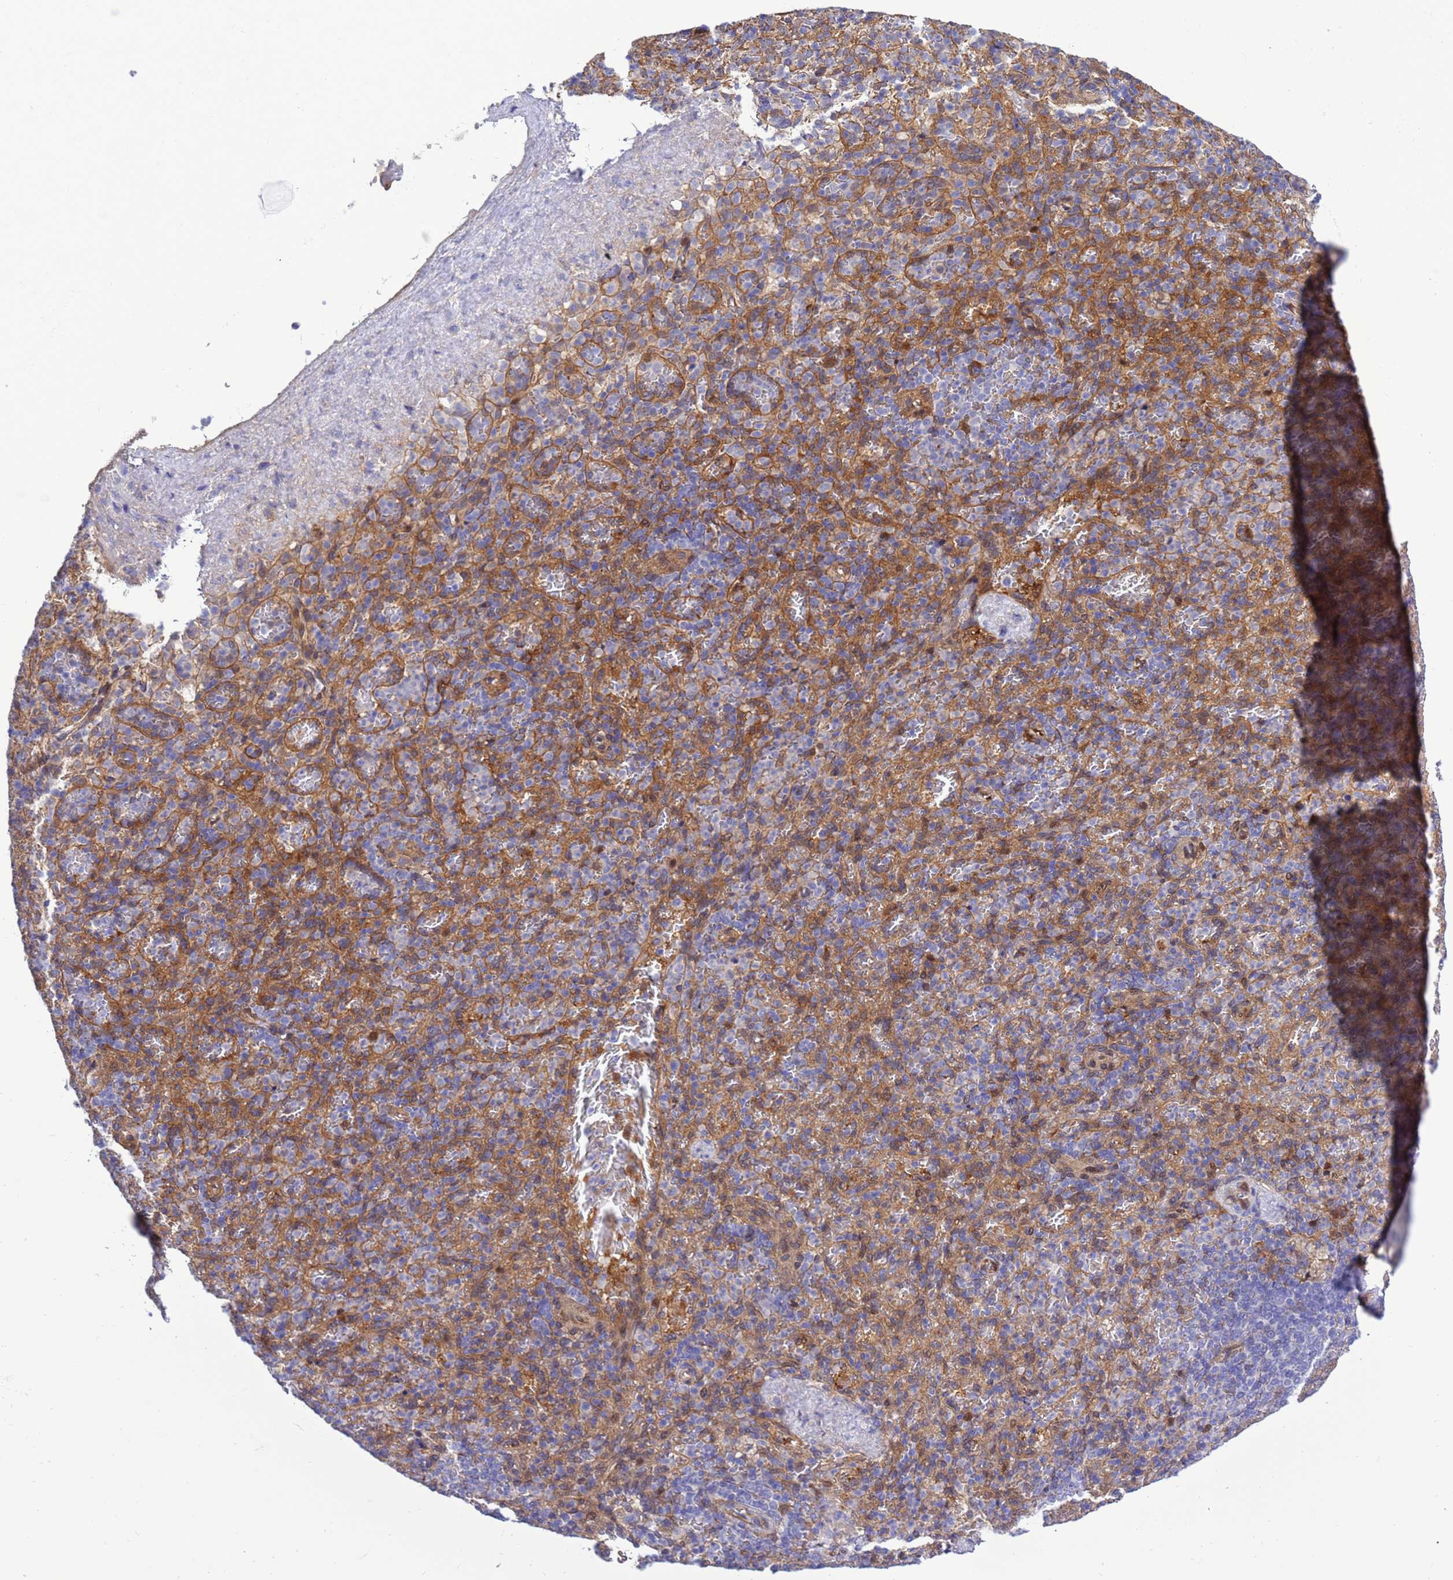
{"staining": {"intensity": "moderate", "quantity": ">75%", "location": "cytoplasmic/membranous"}, "tissue": "spleen", "cell_type": "Cells in red pulp", "image_type": "normal", "snomed": [{"axis": "morphology", "description": "Normal tissue, NOS"}, {"axis": "topography", "description": "Spleen"}], "caption": "Immunohistochemistry (IHC) histopathology image of unremarkable human spleen stained for a protein (brown), which shows medium levels of moderate cytoplasmic/membranous expression in about >75% of cells in red pulp.", "gene": "FOXRED1", "patient": {"sex": "female", "age": 74}}